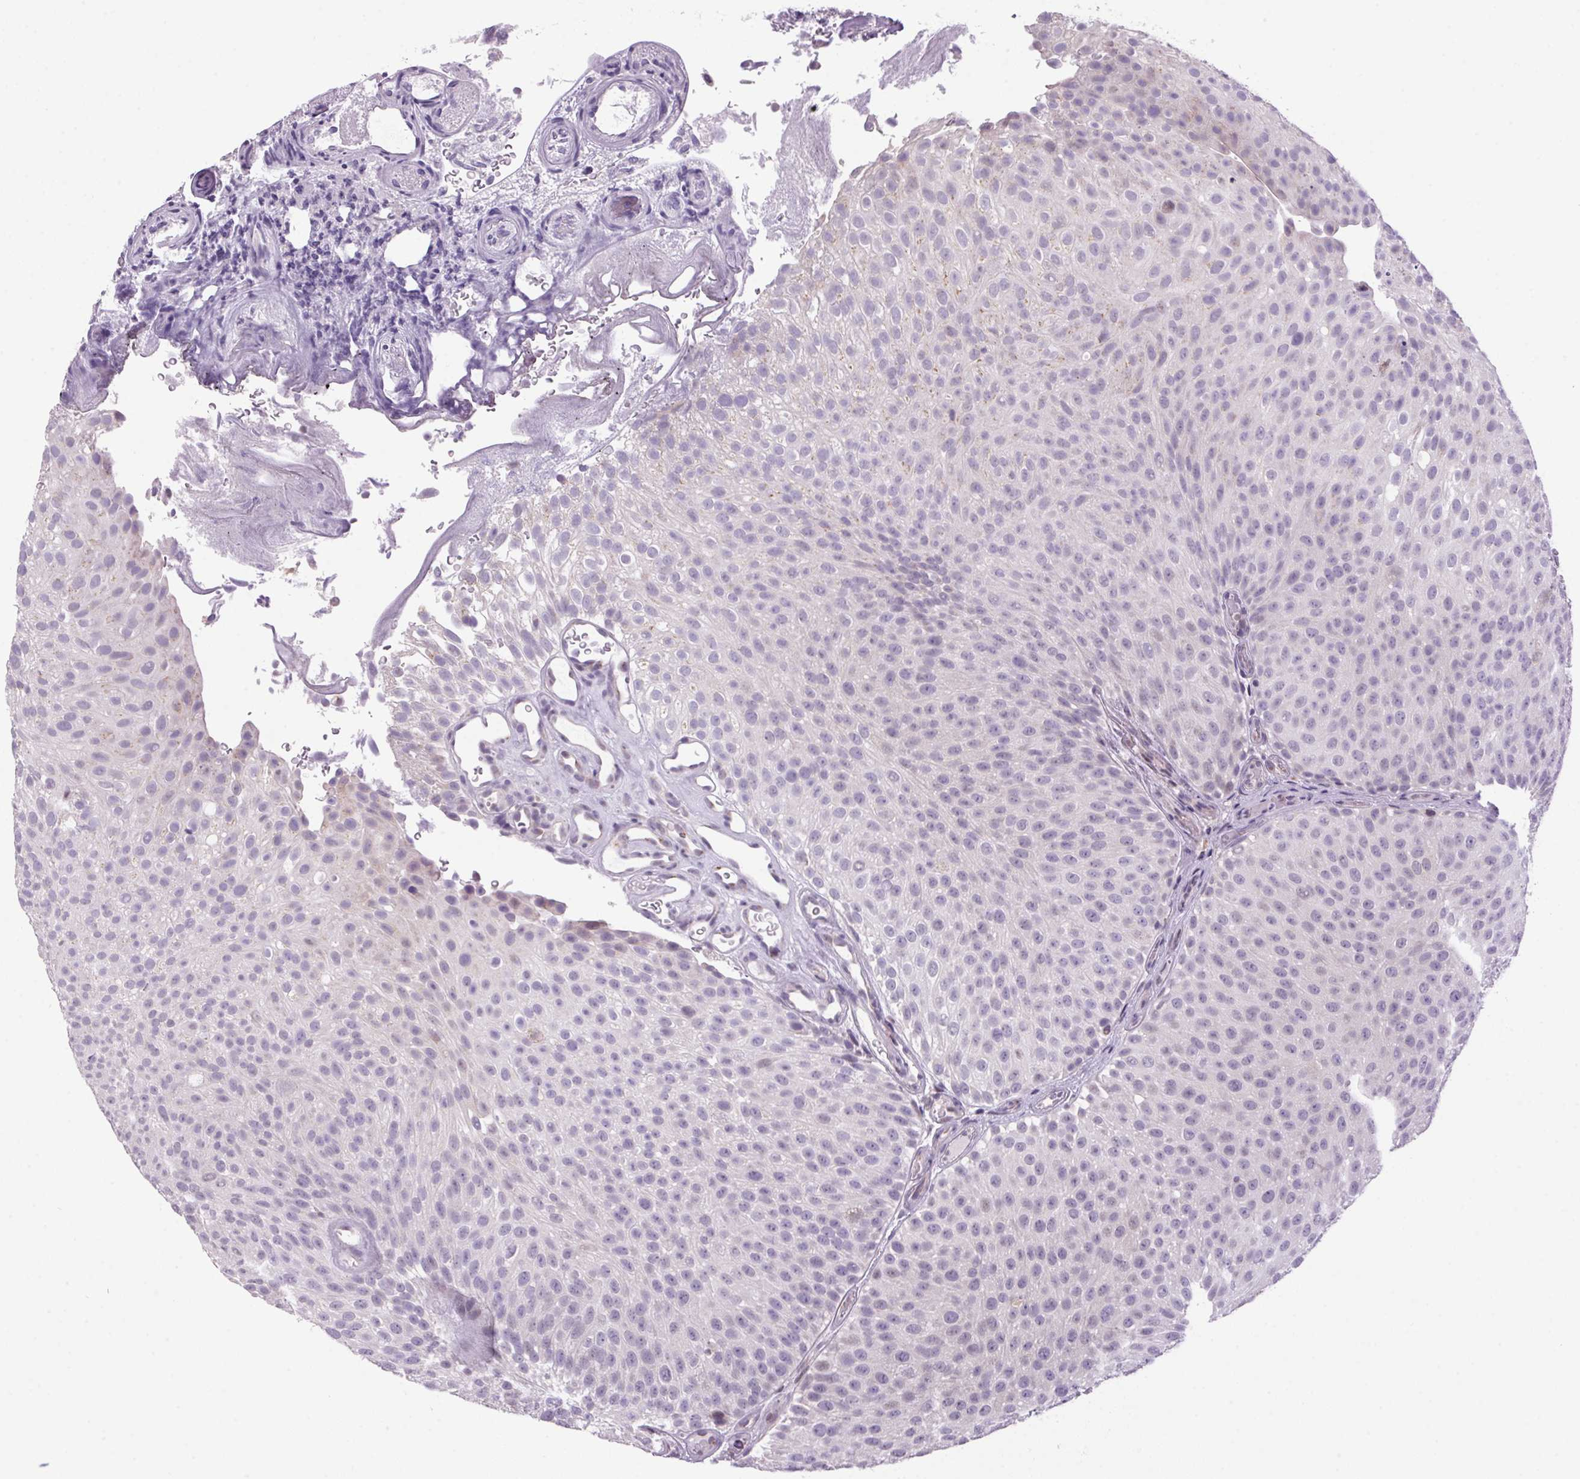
{"staining": {"intensity": "negative", "quantity": "none", "location": "none"}, "tissue": "urothelial cancer", "cell_type": "Tumor cells", "image_type": "cancer", "snomed": [{"axis": "morphology", "description": "Urothelial carcinoma, Low grade"}, {"axis": "topography", "description": "Urinary bladder"}], "caption": "Immunohistochemistry of human urothelial cancer demonstrates no positivity in tumor cells.", "gene": "AKR1E2", "patient": {"sex": "male", "age": 78}}